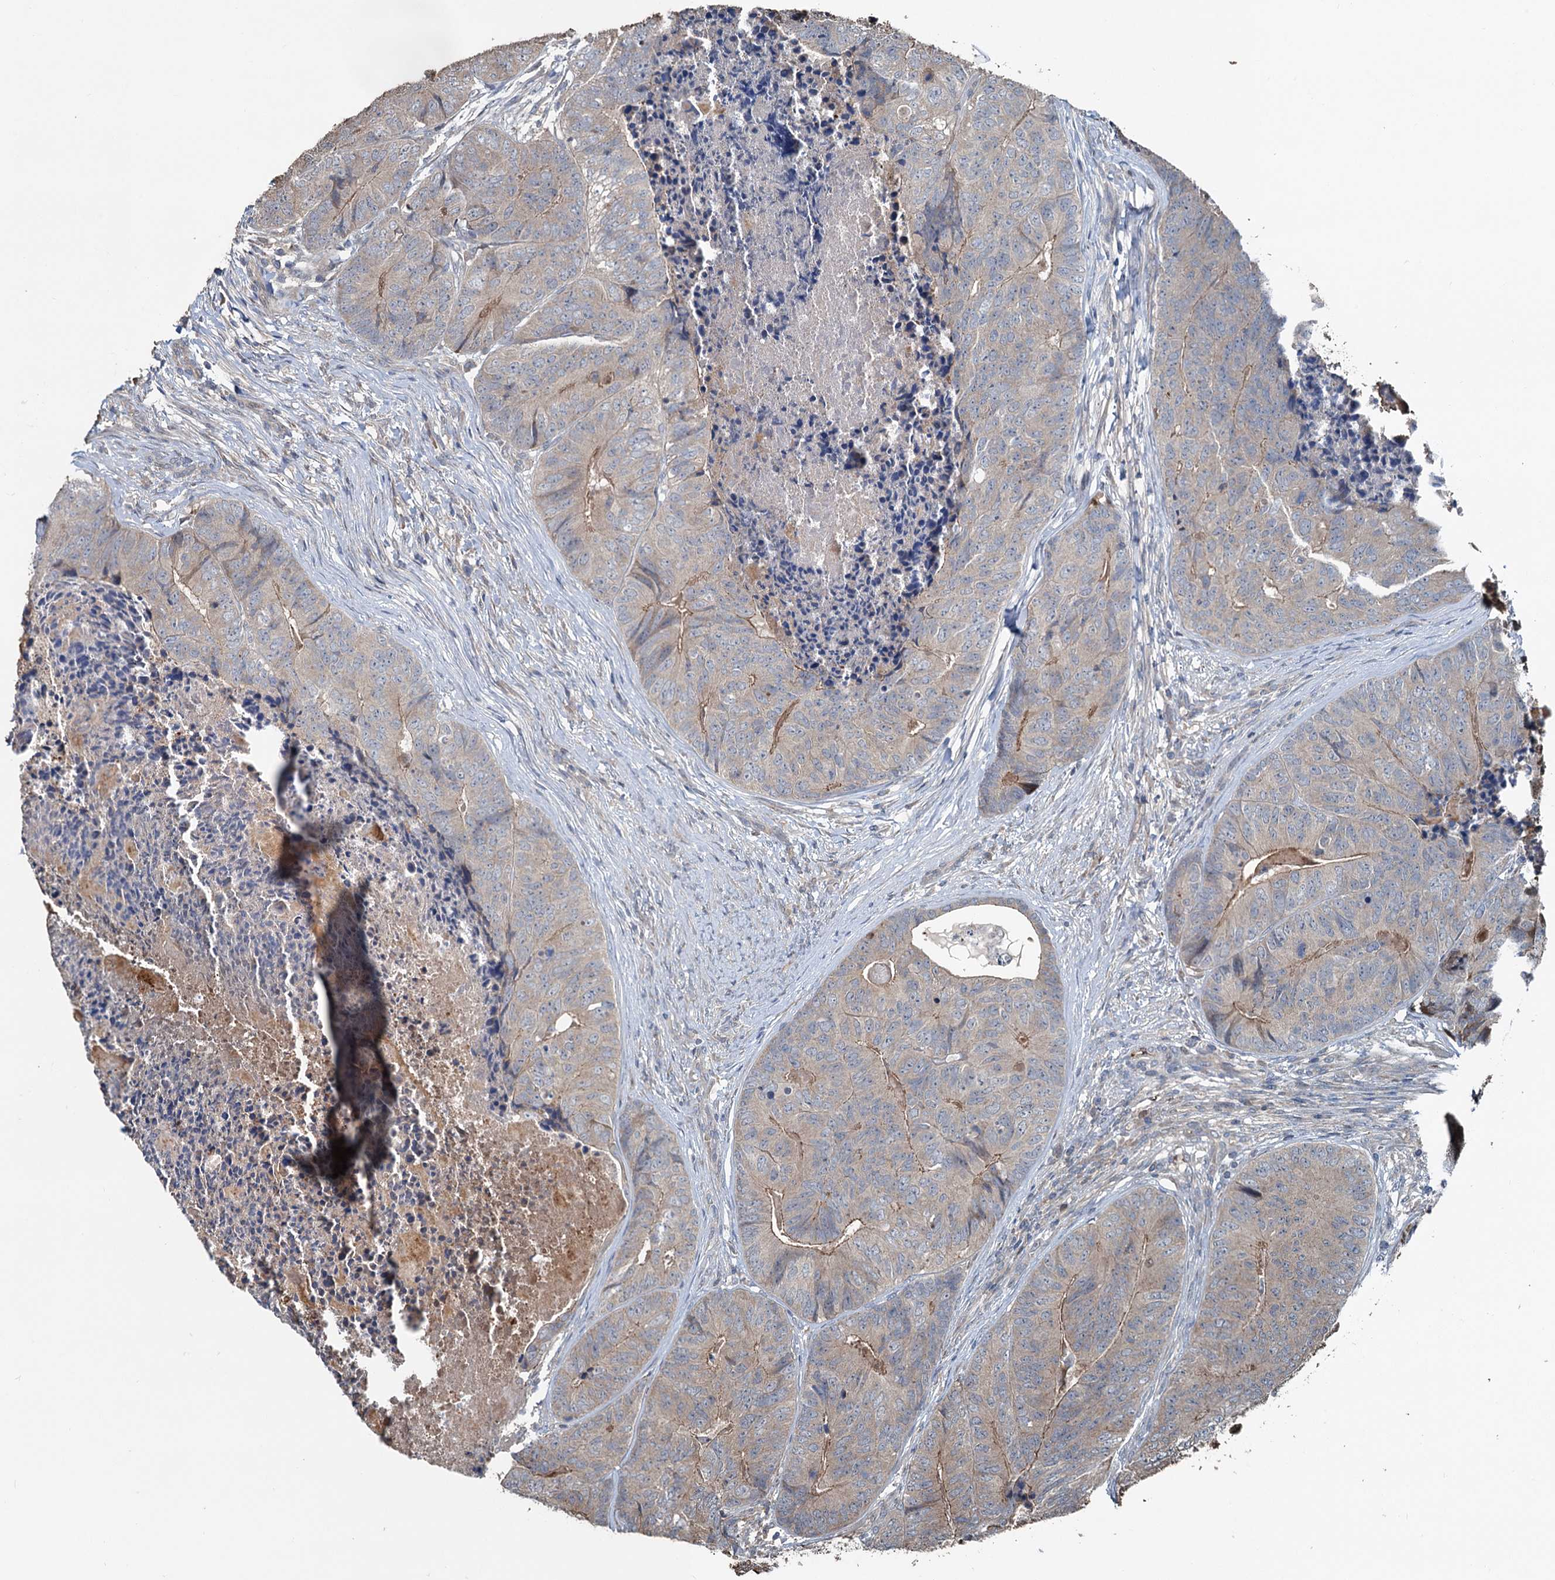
{"staining": {"intensity": "moderate", "quantity": "25%-75%", "location": "cytoplasmic/membranous"}, "tissue": "colorectal cancer", "cell_type": "Tumor cells", "image_type": "cancer", "snomed": [{"axis": "morphology", "description": "Adenocarcinoma, NOS"}, {"axis": "topography", "description": "Colon"}], "caption": "Immunohistochemical staining of colorectal cancer shows medium levels of moderate cytoplasmic/membranous protein positivity in about 25%-75% of tumor cells.", "gene": "TEDC1", "patient": {"sex": "female", "age": 67}}